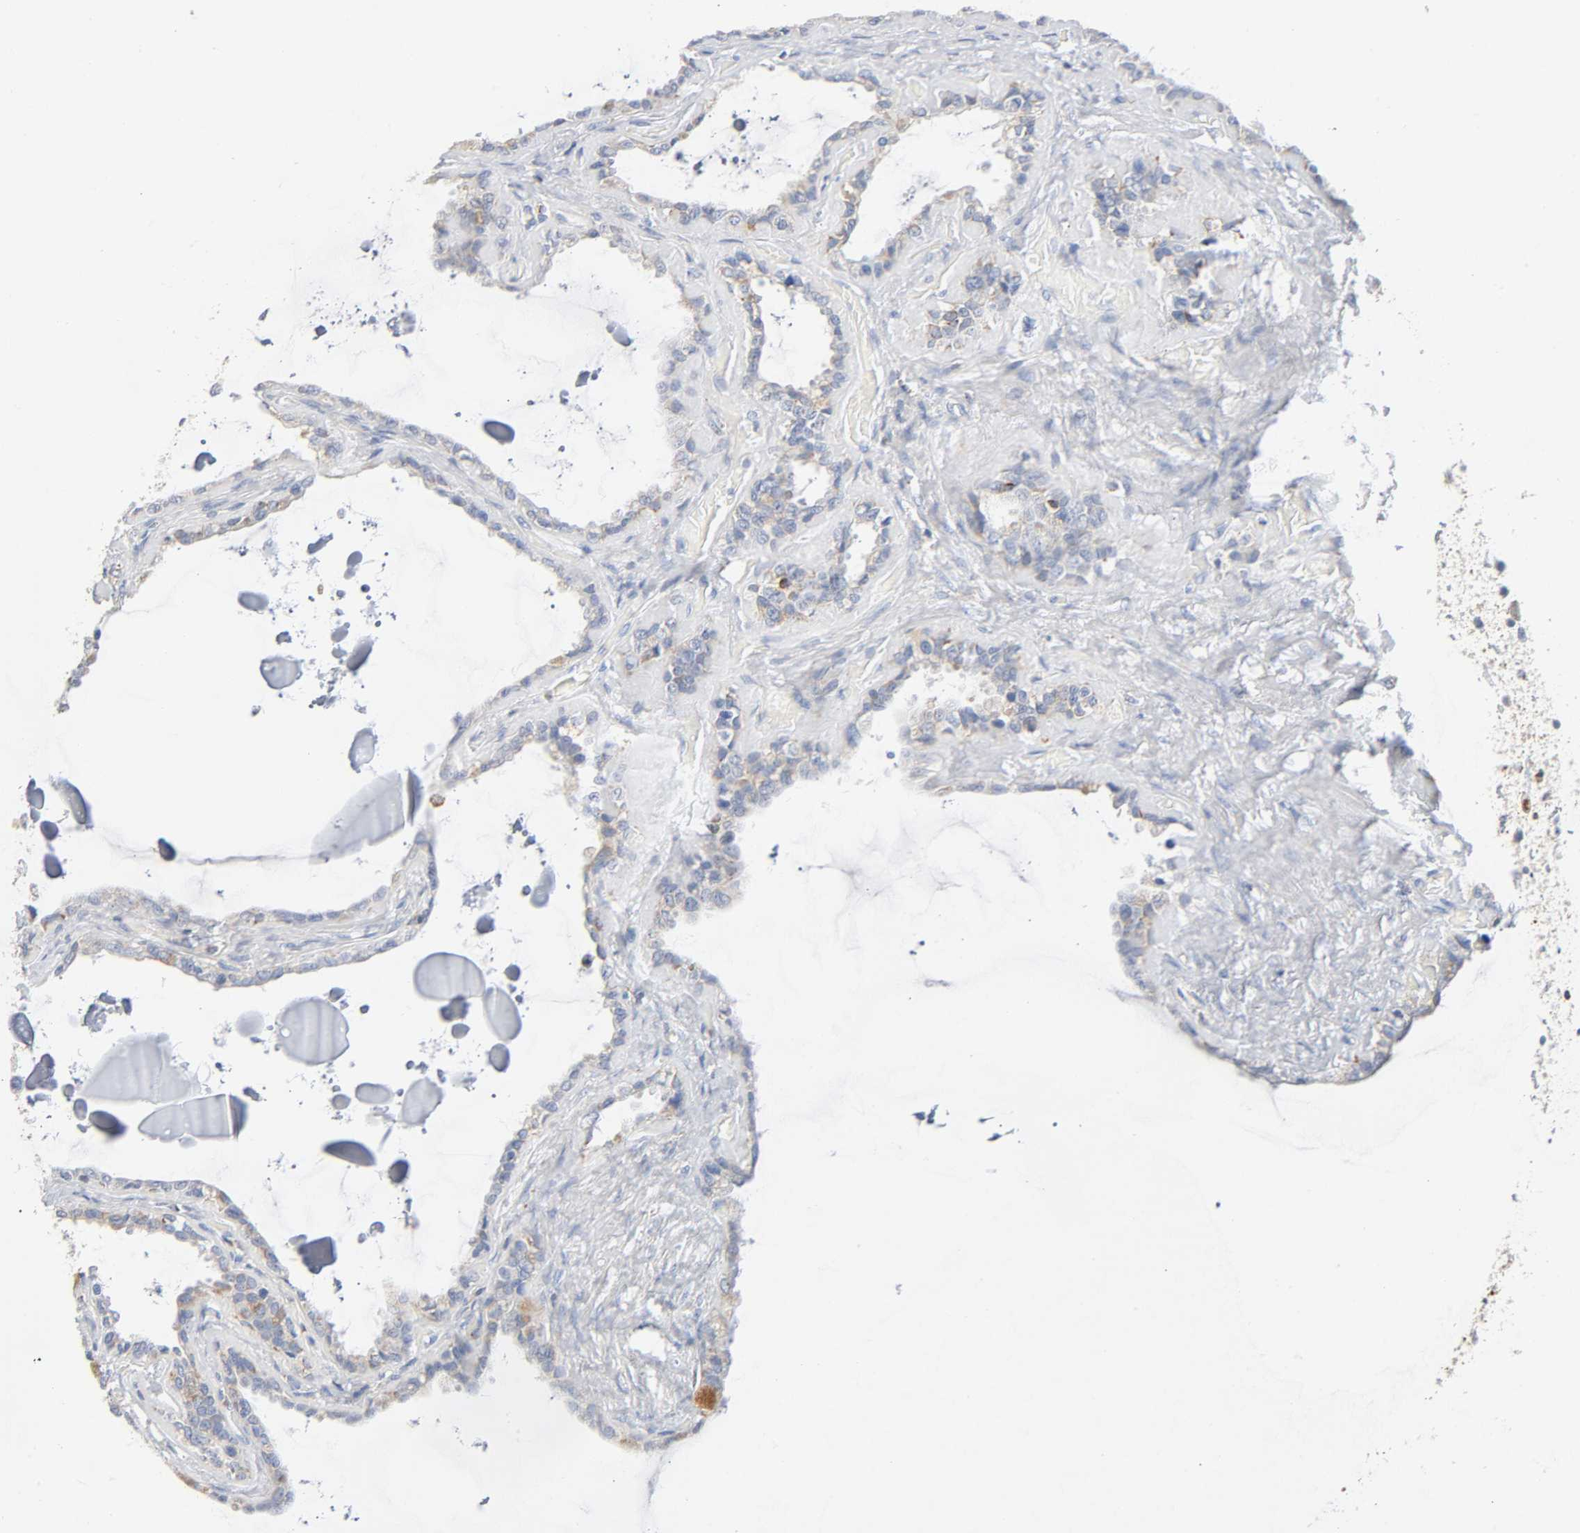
{"staining": {"intensity": "weak", "quantity": "25%-75%", "location": "cytoplasmic/membranous"}, "tissue": "seminal vesicle", "cell_type": "Glandular cells", "image_type": "normal", "snomed": [{"axis": "morphology", "description": "Normal tissue, NOS"}, {"axis": "morphology", "description": "Inflammation, NOS"}, {"axis": "topography", "description": "Urinary bladder"}, {"axis": "topography", "description": "Prostate"}, {"axis": "topography", "description": "Seminal veicle"}], "caption": "Immunohistochemical staining of unremarkable seminal vesicle exhibits weak cytoplasmic/membranous protein expression in about 25%-75% of glandular cells.", "gene": "BAK1", "patient": {"sex": "male", "age": 82}}